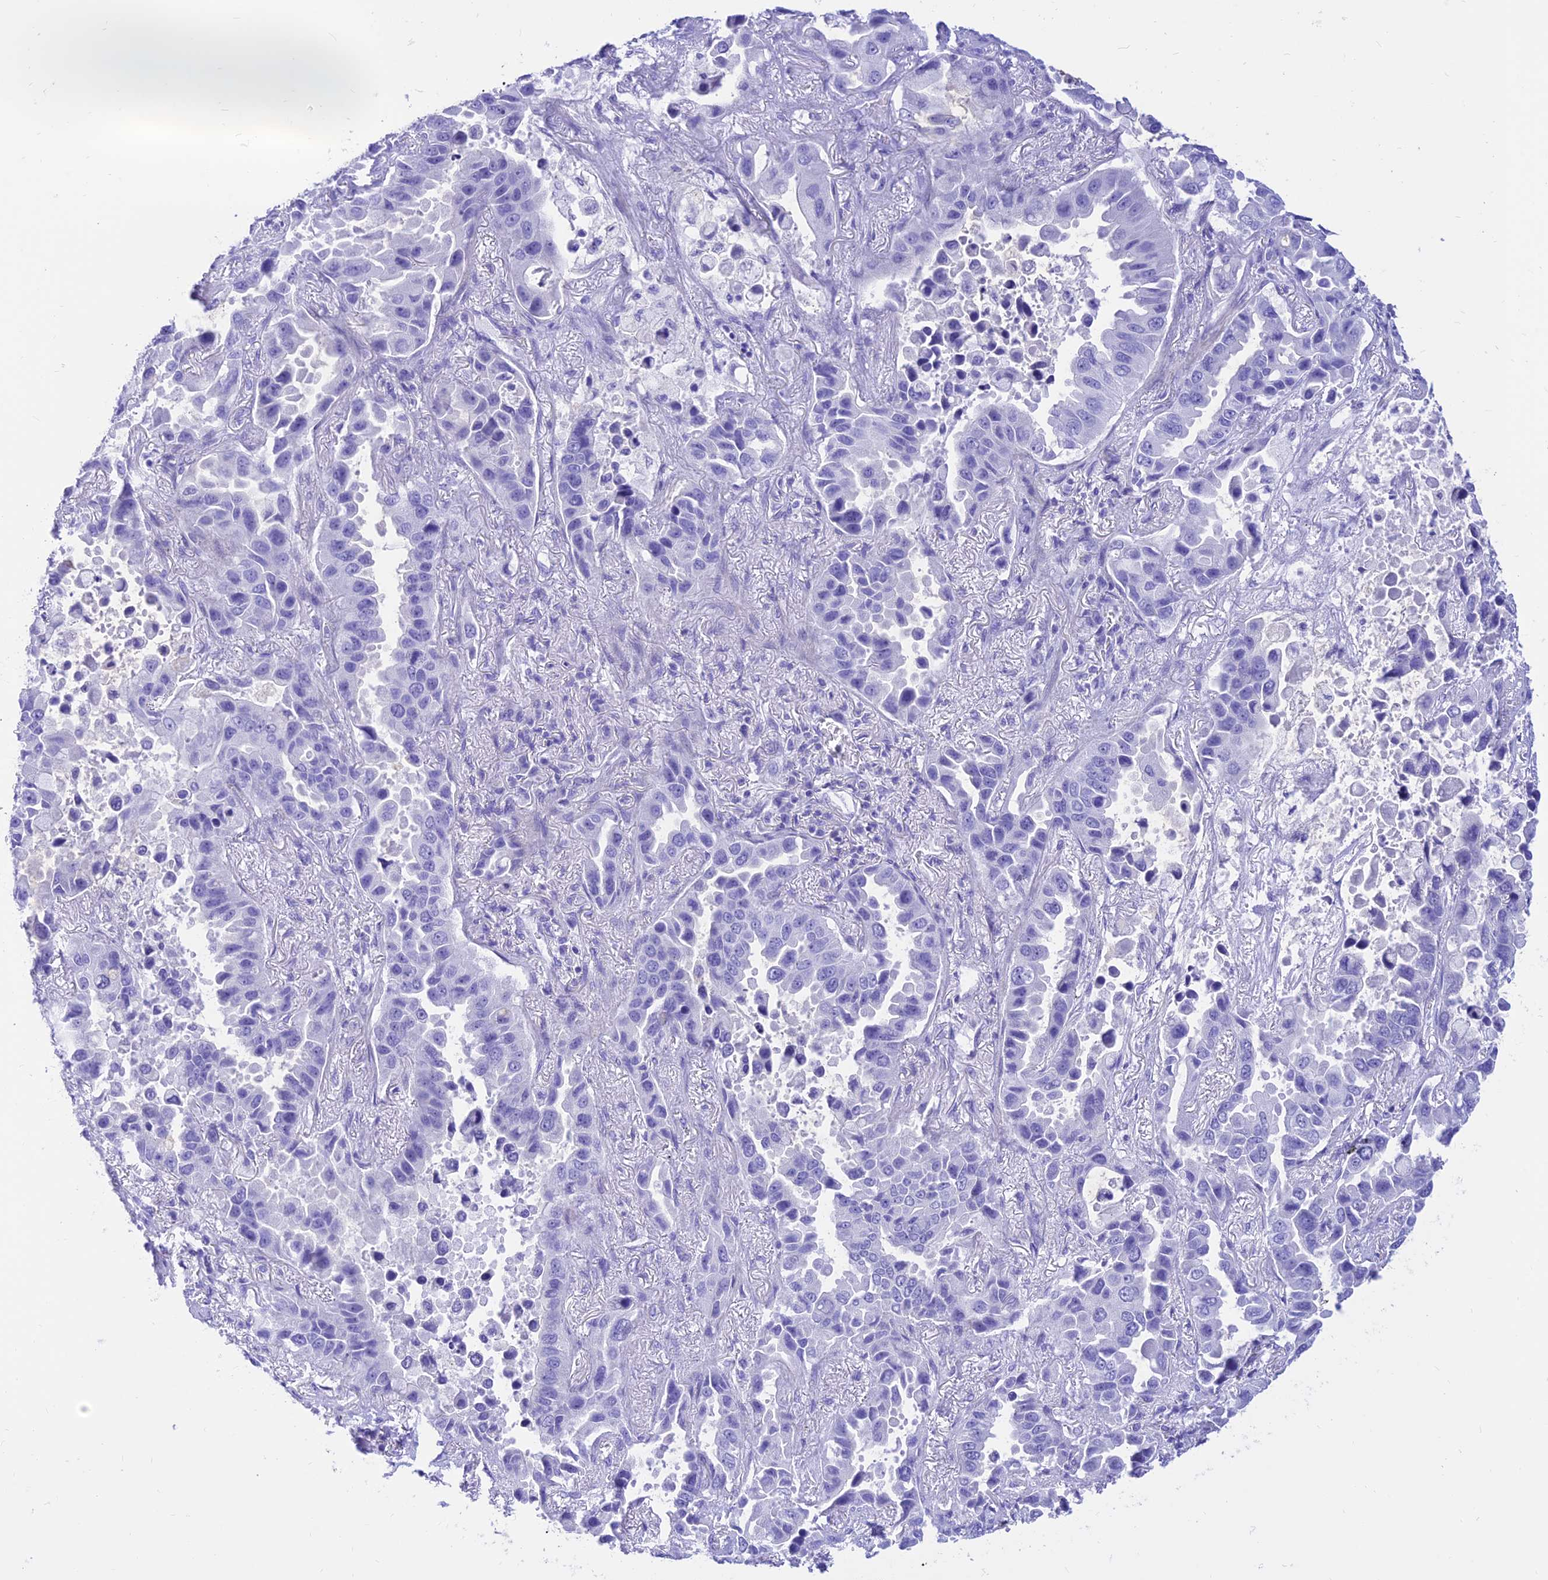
{"staining": {"intensity": "negative", "quantity": "none", "location": "none"}, "tissue": "lung cancer", "cell_type": "Tumor cells", "image_type": "cancer", "snomed": [{"axis": "morphology", "description": "Adenocarcinoma, NOS"}, {"axis": "topography", "description": "Lung"}], "caption": "High magnification brightfield microscopy of adenocarcinoma (lung) stained with DAB (3,3'-diaminobenzidine) (brown) and counterstained with hematoxylin (blue): tumor cells show no significant positivity.", "gene": "PRNP", "patient": {"sex": "male", "age": 64}}